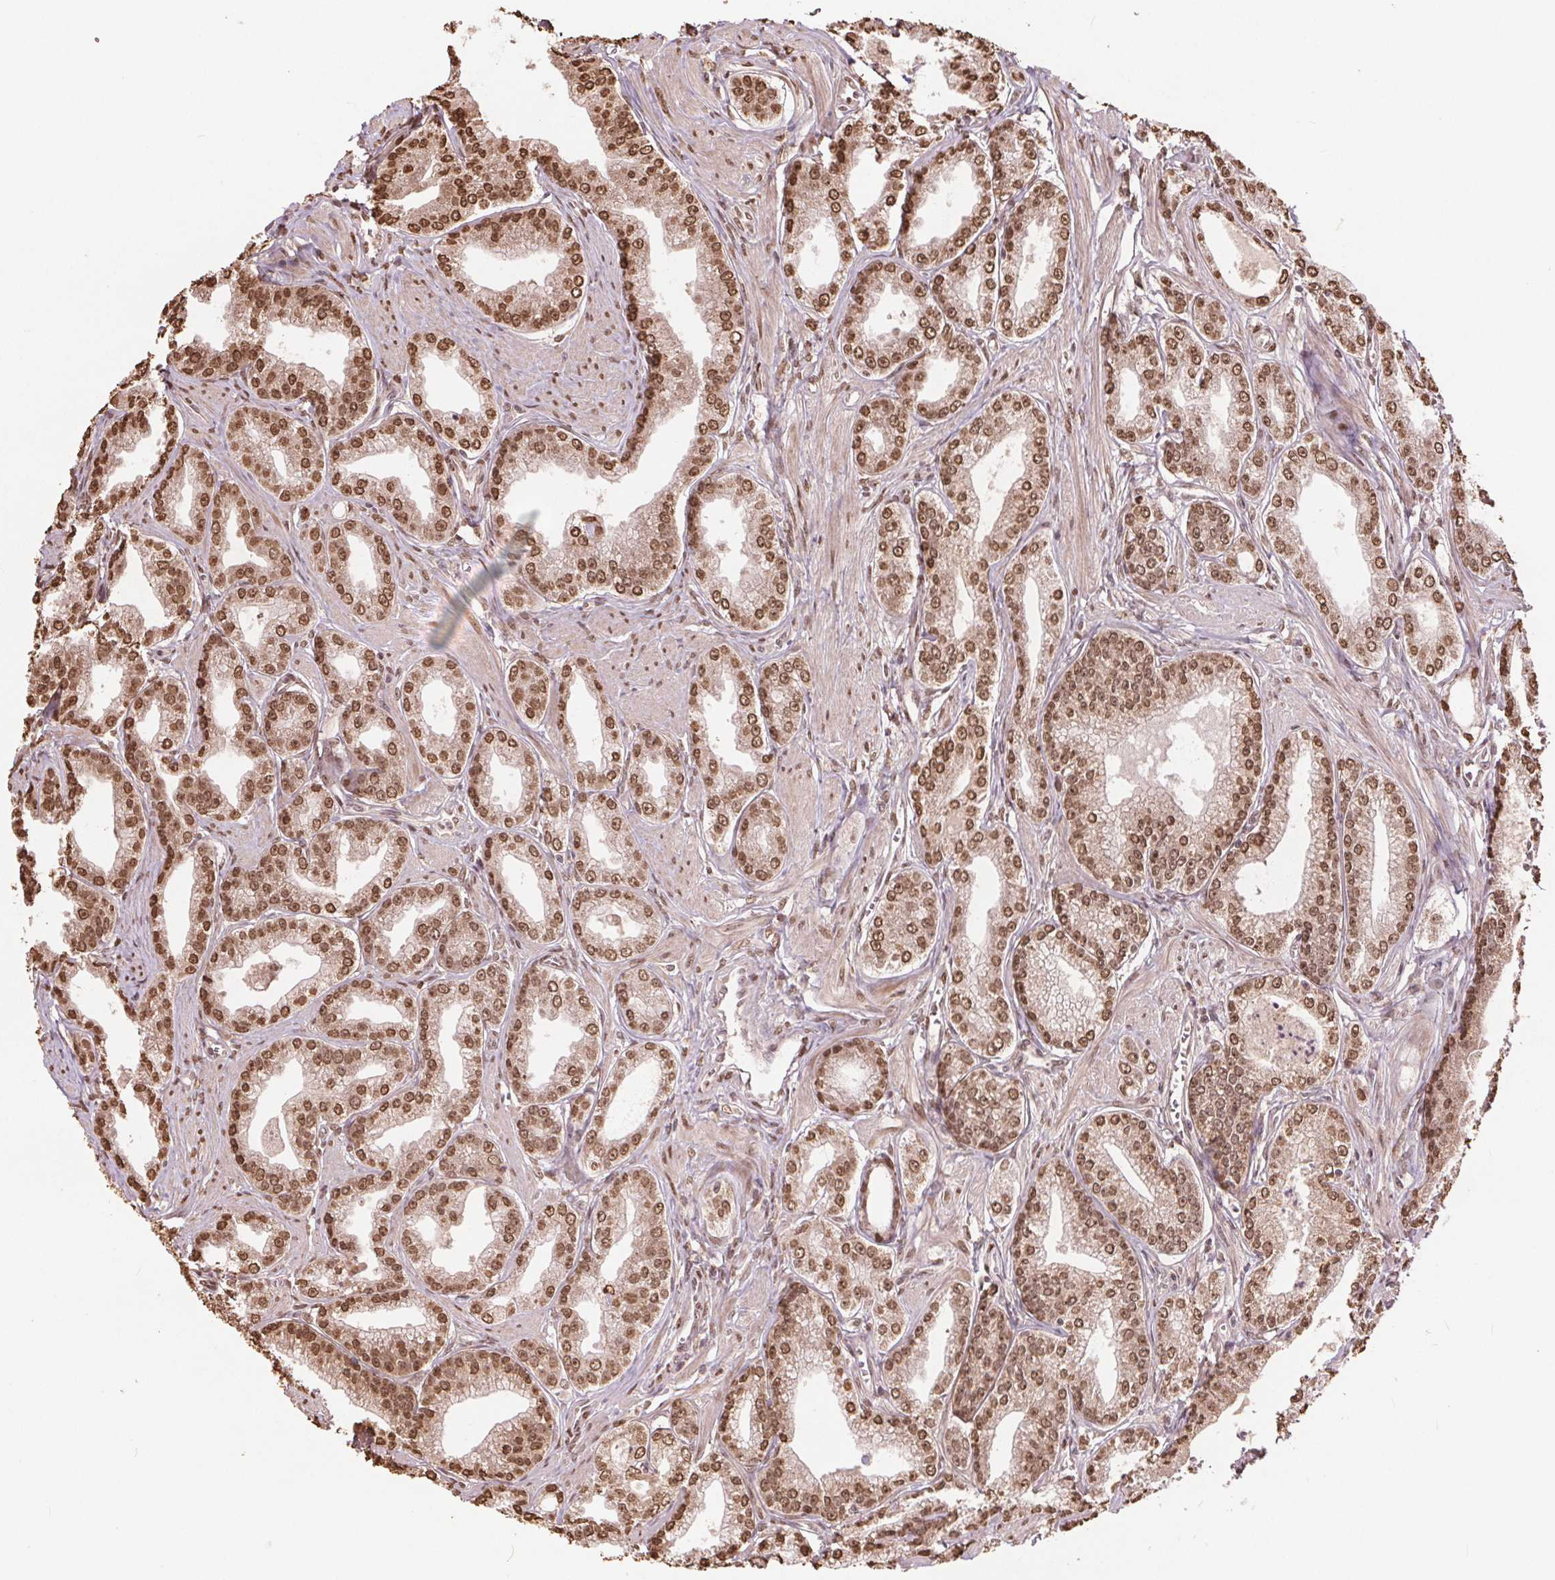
{"staining": {"intensity": "moderate", "quantity": ">75%", "location": "nuclear"}, "tissue": "prostate cancer", "cell_type": "Tumor cells", "image_type": "cancer", "snomed": [{"axis": "morphology", "description": "Adenocarcinoma, NOS"}, {"axis": "topography", "description": "Prostate"}], "caption": "A brown stain highlights moderate nuclear staining of a protein in prostate cancer (adenocarcinoma) tumor cells.", "gene": "HIF1AN", "patient": {"sex": "male", "age": 71}}